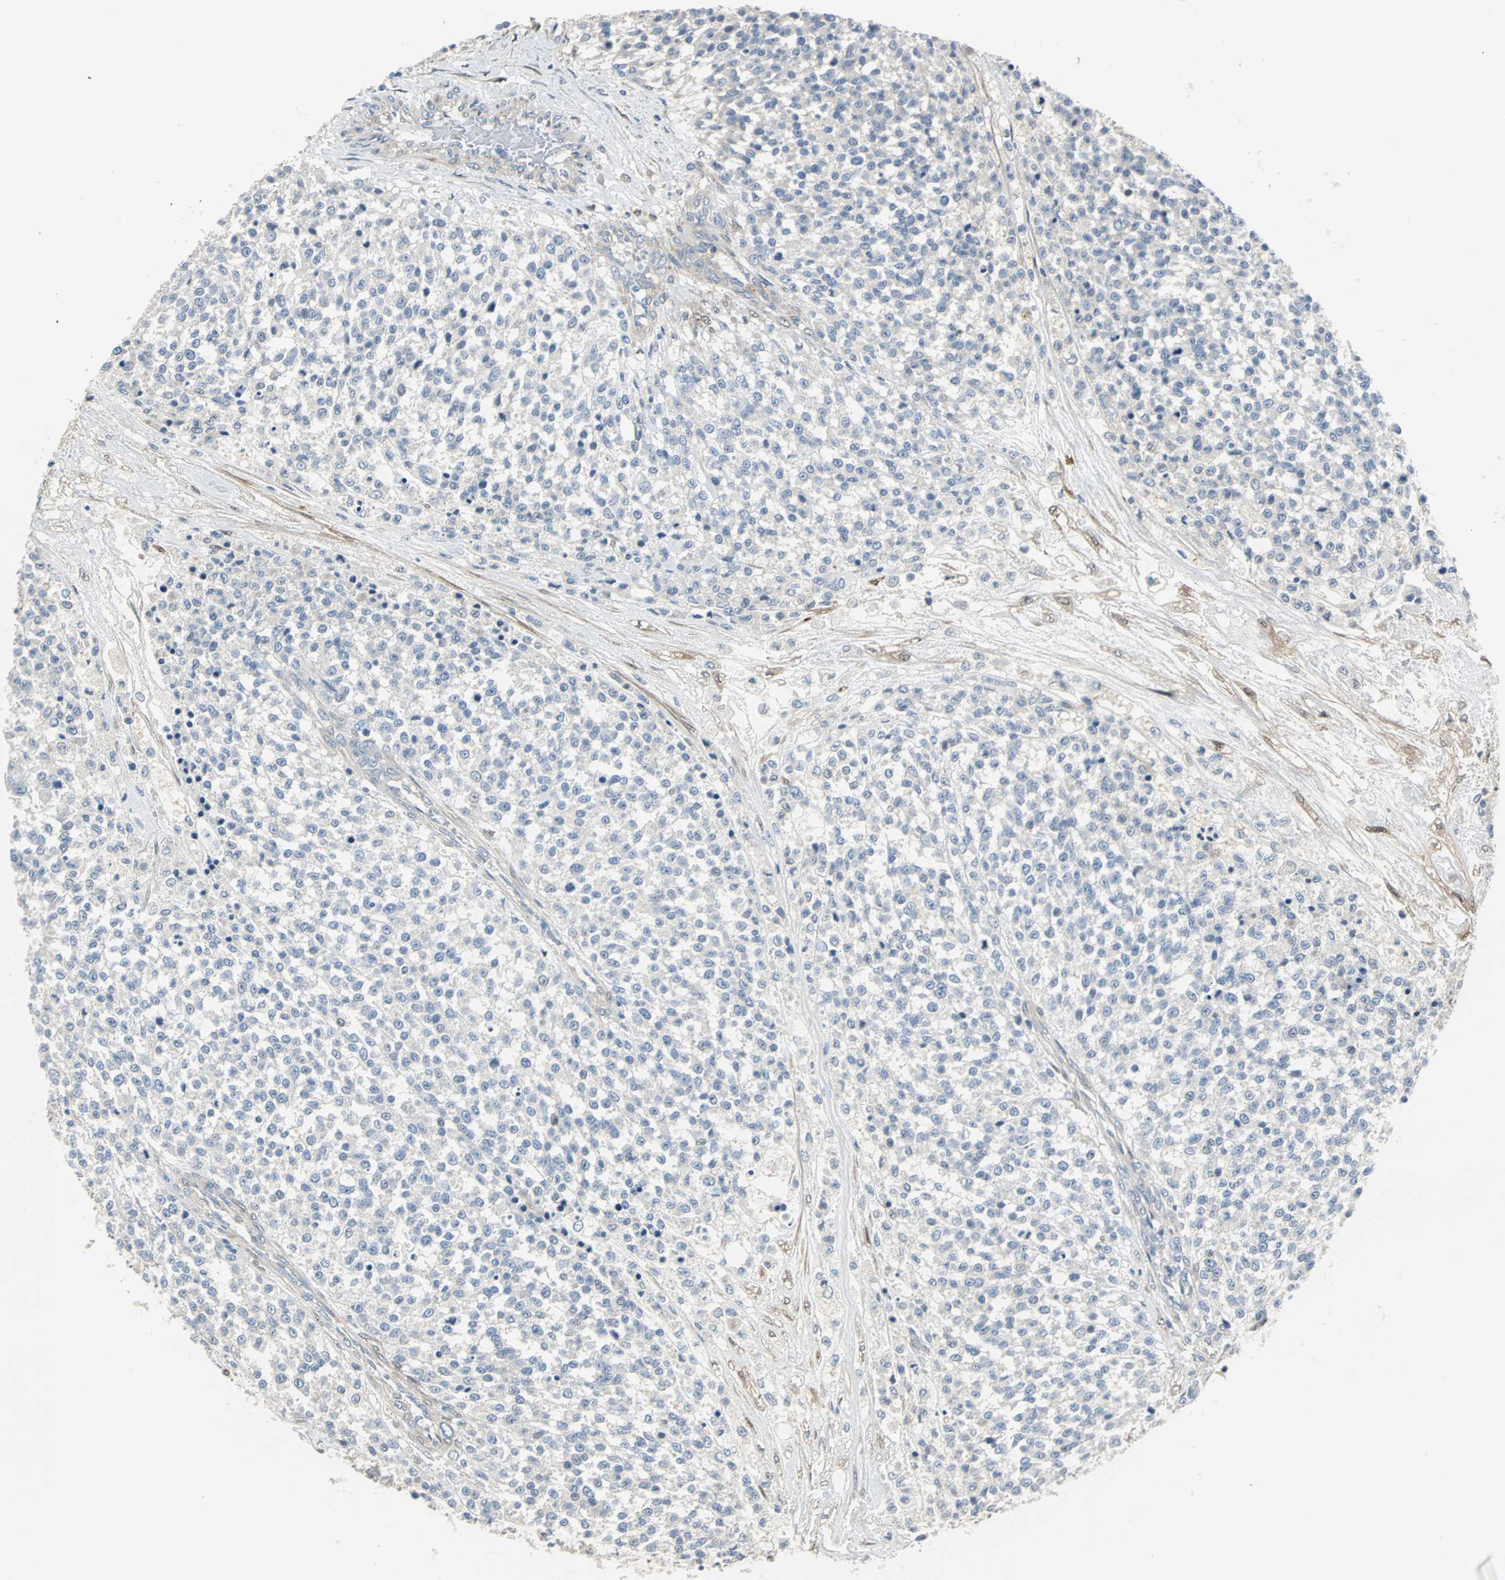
{"staining": {"intensity": "weak", "quantity": "<25%", "location": "cytoplasmic/membranous"}, "tissue": "testis cancer", "cell_type": "Tumor cells", "image_type": "cancer", "snomed": [{"axis": "morphology", "description": "Seminoma, NOS"}, {"axis": "topography", "description": "Testis"}], "caption": "Immunohistochemical staining of seminoma (testis) exhibits no significant positivity in tumor cells.", "gene": "FHL2", "patient": {"sex": "male", "age": 59}}